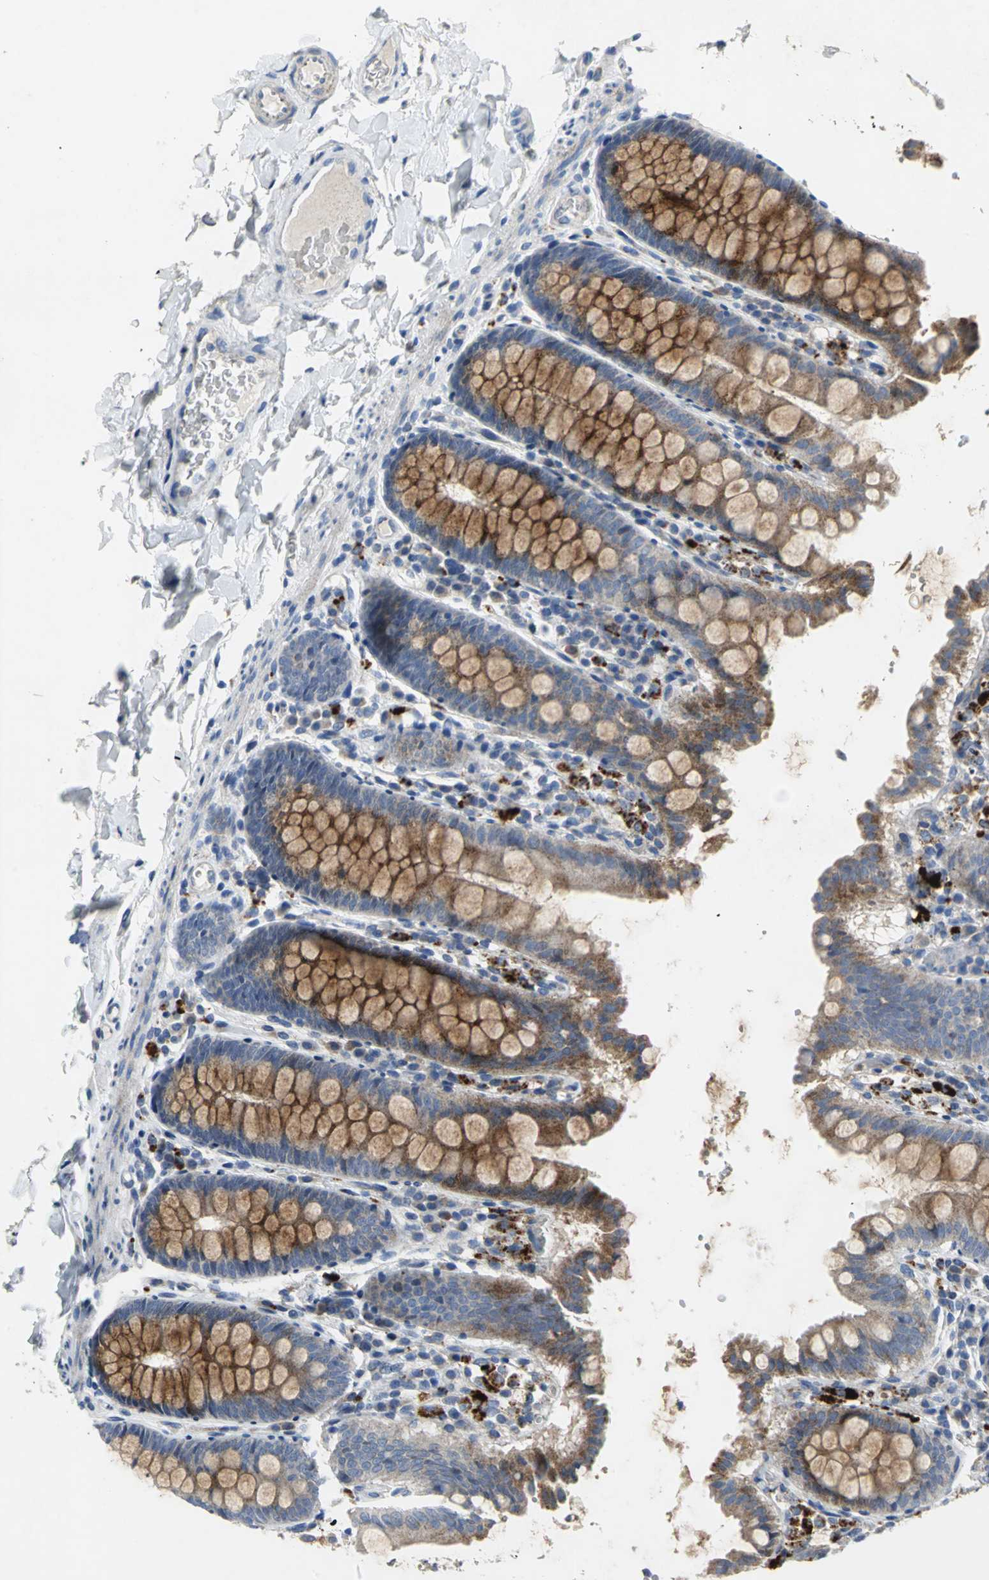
{"staining": {"intensity": "negative", "quantity": "none", "location": "none"}, "tissue": "colon", "cell_type": "Endothelial cells", "image_type": "normal", "snomed": [{"axis": "morphology", "description": "Normal tissue, NOS"}, {"axis": "topography", "description": "Colon"}], "caption": "High power microscopy histopathology image of an IHC histopathology image of normal colon, revealing no significant staining in endothelial cells.", "gene": "SPPL2B", "patient": {"sex": "female", "age": 61}}